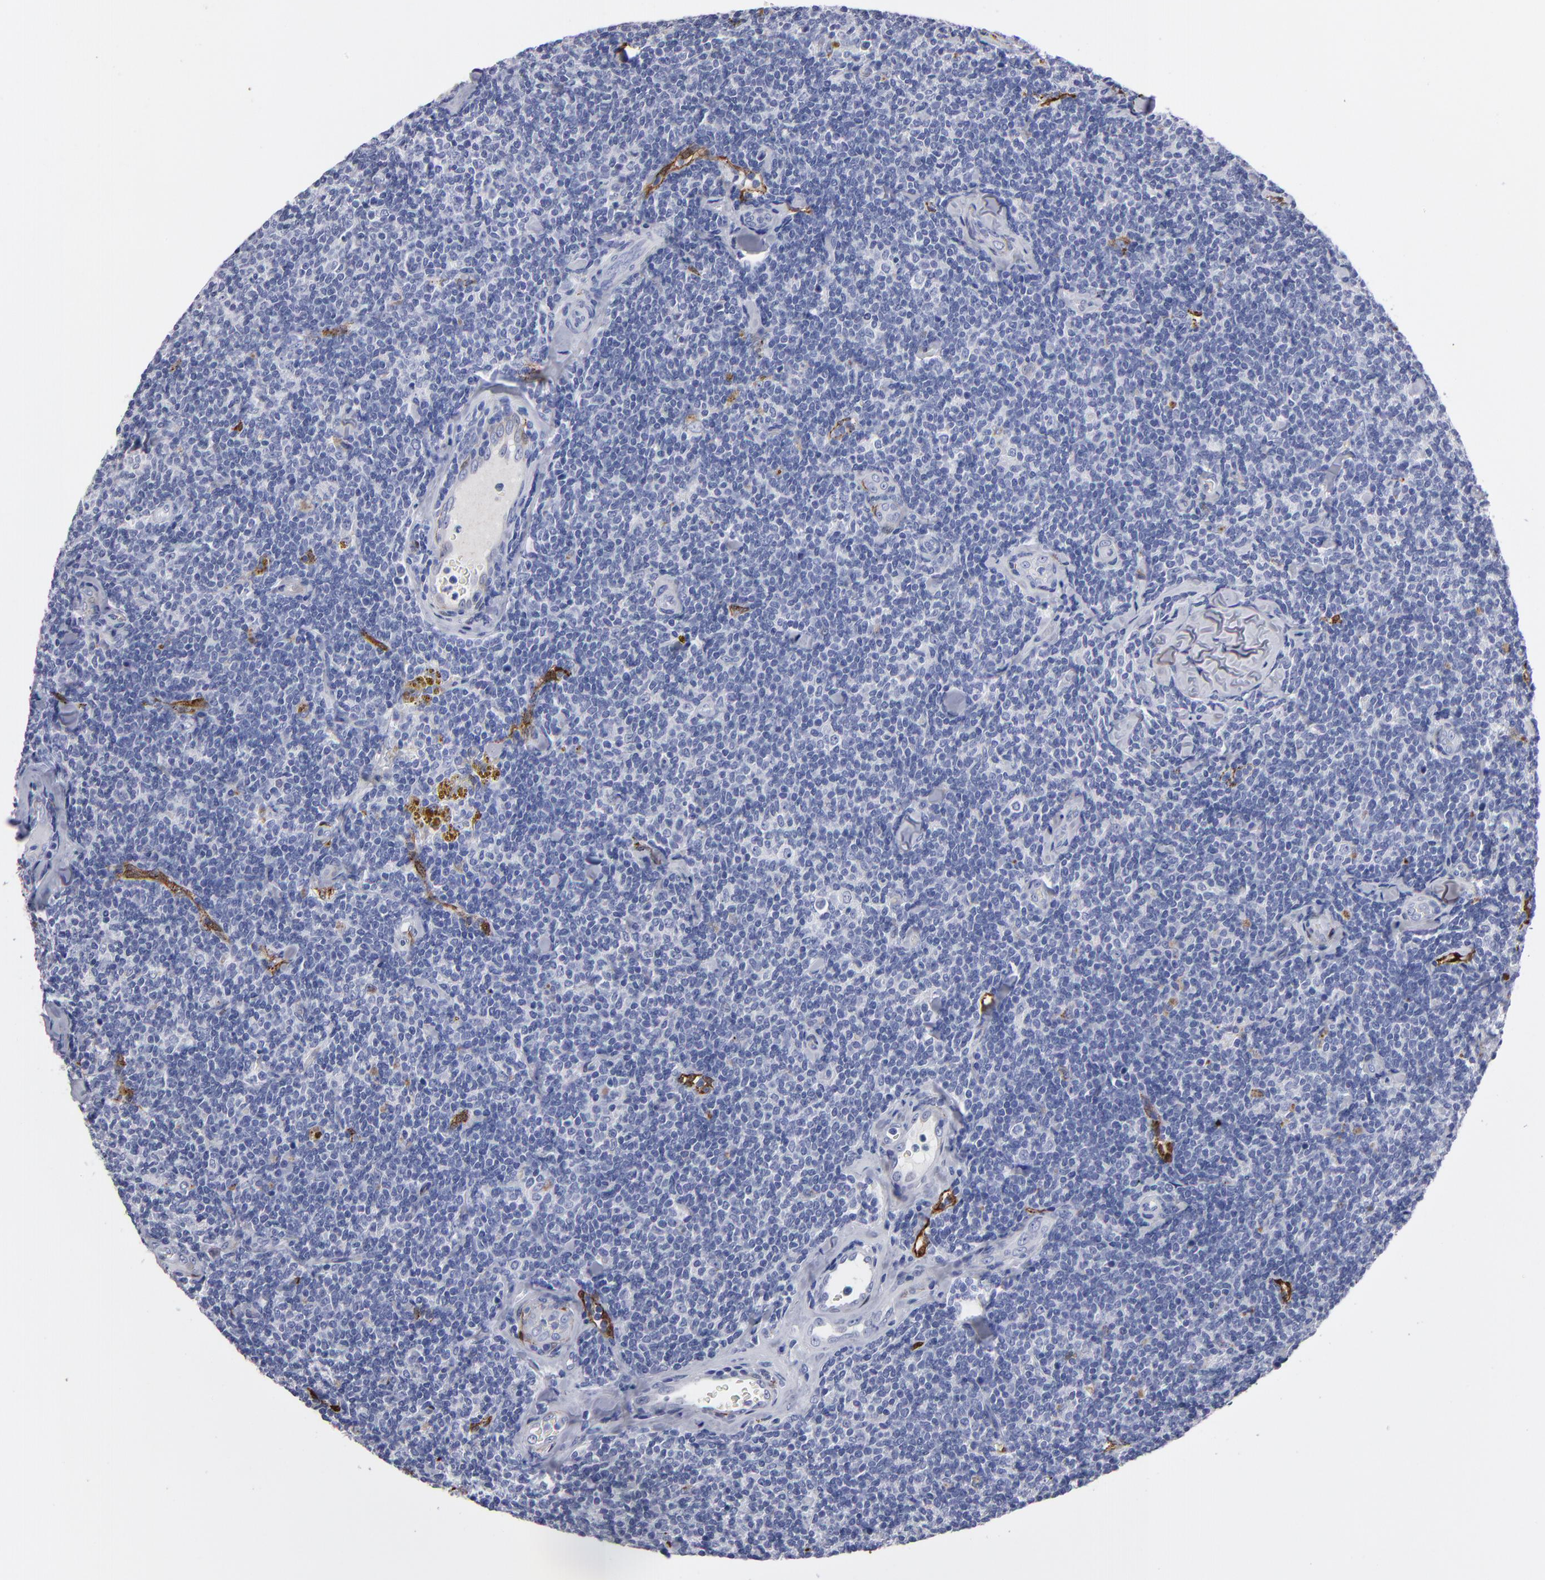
{"staining": {"intensity": "negative", "quantity": "none", "location": "none"}, "tissue": "lymphoma", "cell_type": "Tumor cells", "image_type": "cancer", "snomed": [{"axis": "morphology", "description": "Malignant lymphoma, non-Hodgkin's type, Low grade"}, {"axis": "topography", "description": "Lymph node"}], "caption": "Lymphoma was stained to show a protein in brown. There is no significant expression in tumor cells.", "gene": "FABP4", "patient": {"sex": "female", "age": 56}}